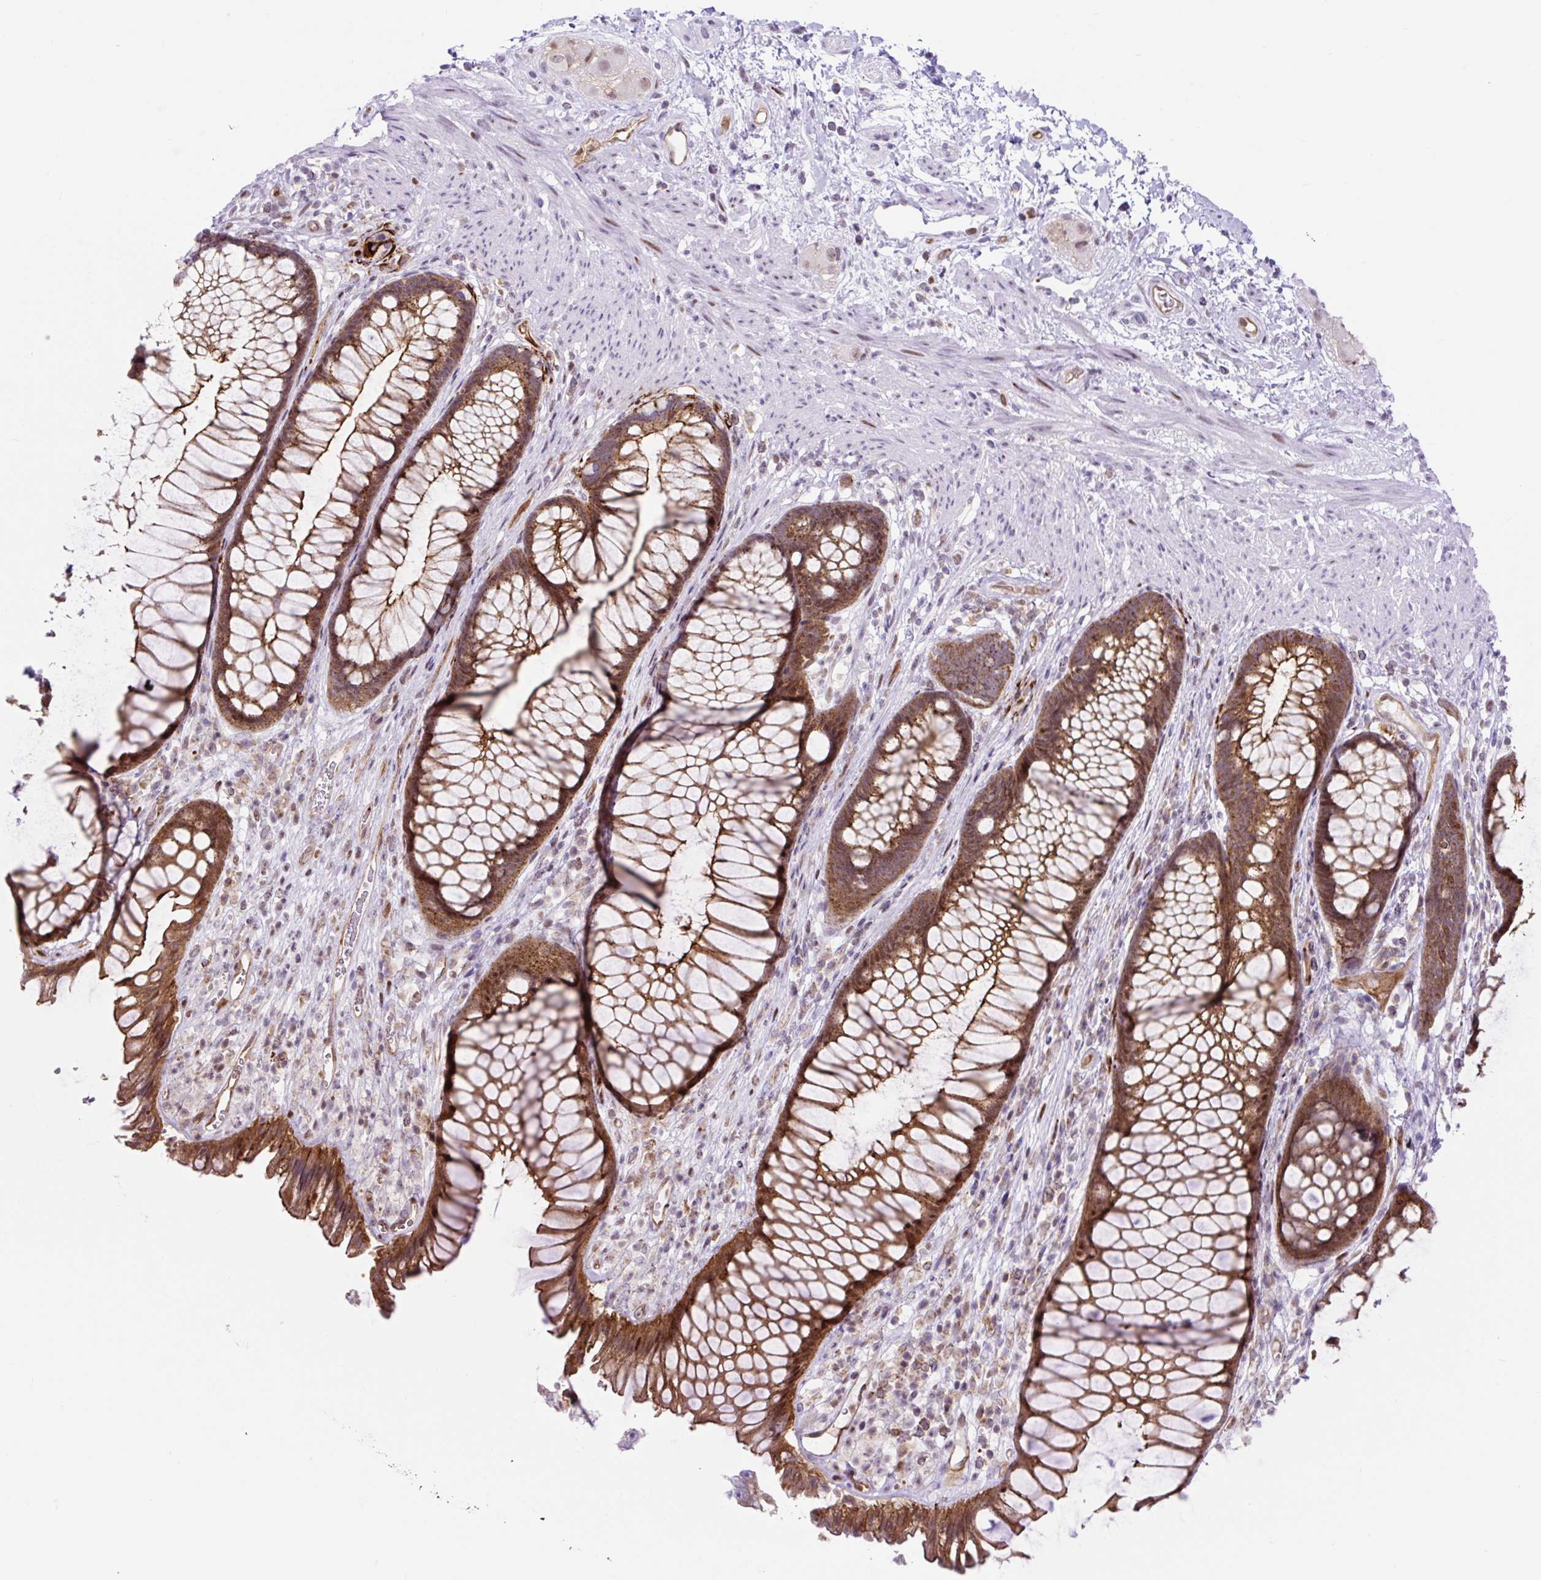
{"staining": {"intensity": "negative", "quantity": "none", "location": "none"}, "tissue": "smooth muscle", "cell_type": "Smooth muscle cells", "image_type": "normal", "snomed": [{"axis": "morphology", "description": "Normal tissue, NOS"}, {"axis": "topography", "description": "Smooth muscle"}, {"axis": "topography", "description": "Rectum"}], "caption": "The photomicrograph reveals no significant expression in smooth muscle cells of smooth muscle.", "gene": "HIP1R", "patient": {"sex": "male", "age": 53}}